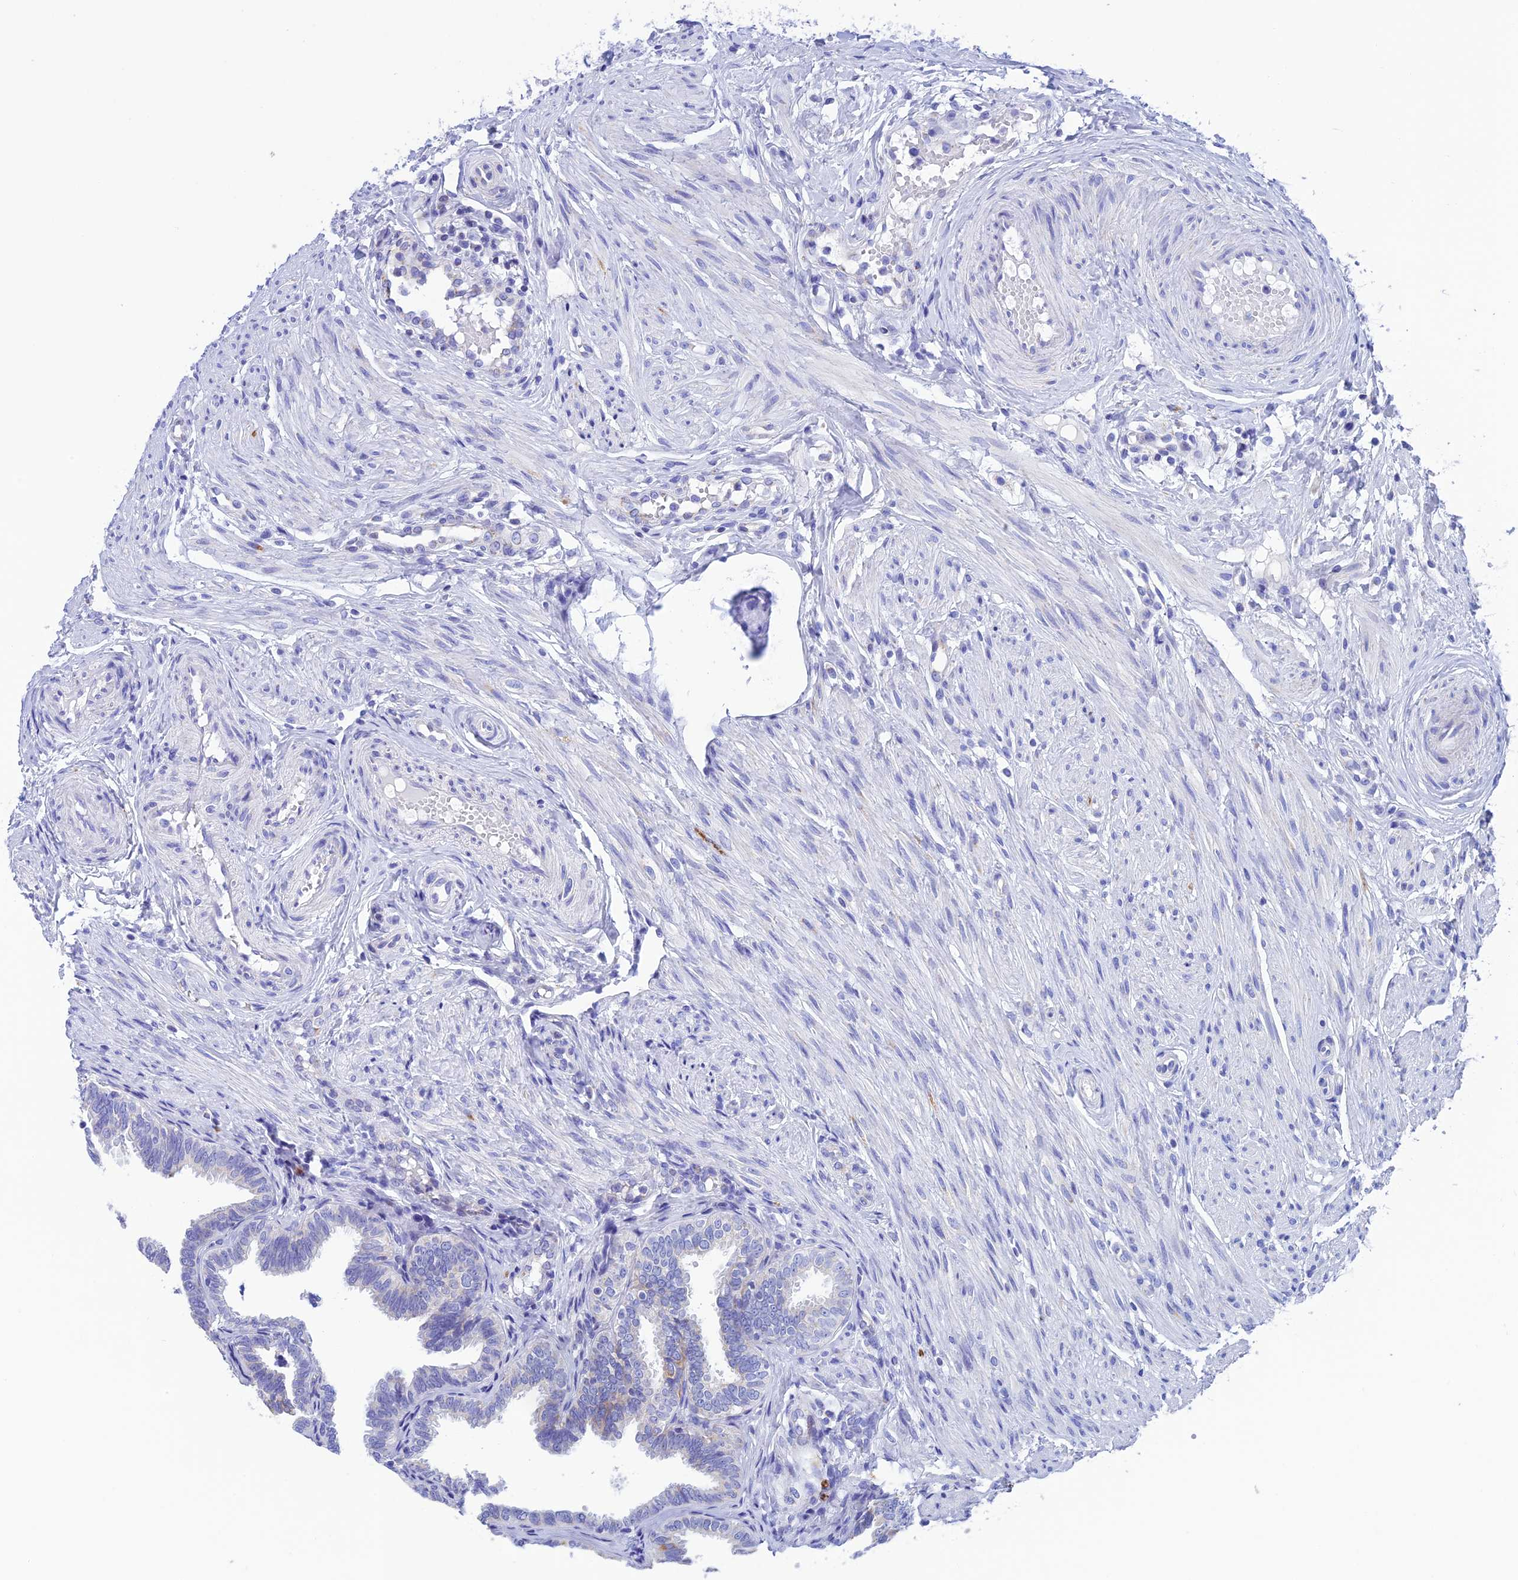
{"staining": {"intensity": "weak", "quantity": "<25%", "location": "cytoplasmic/membranous"}, "tissue": "fallopian tube", "cell_type": "Glandular cells", "image_type": "normal", "snomed": [{"axis": "morphology", "description": "Normal tissue, NOS"}, {"axis": "topography", "description": "Fallopian tube"}], "caption": "The histopathology image displays no staining of glandular cells in normal fallopian tube. (Brightfield microscopy of DAB (3,3'-diaminobenzidine) IHC at high magnification).", "gene": "NXPE4", "patient": {"sex": "female", "age": 39}}